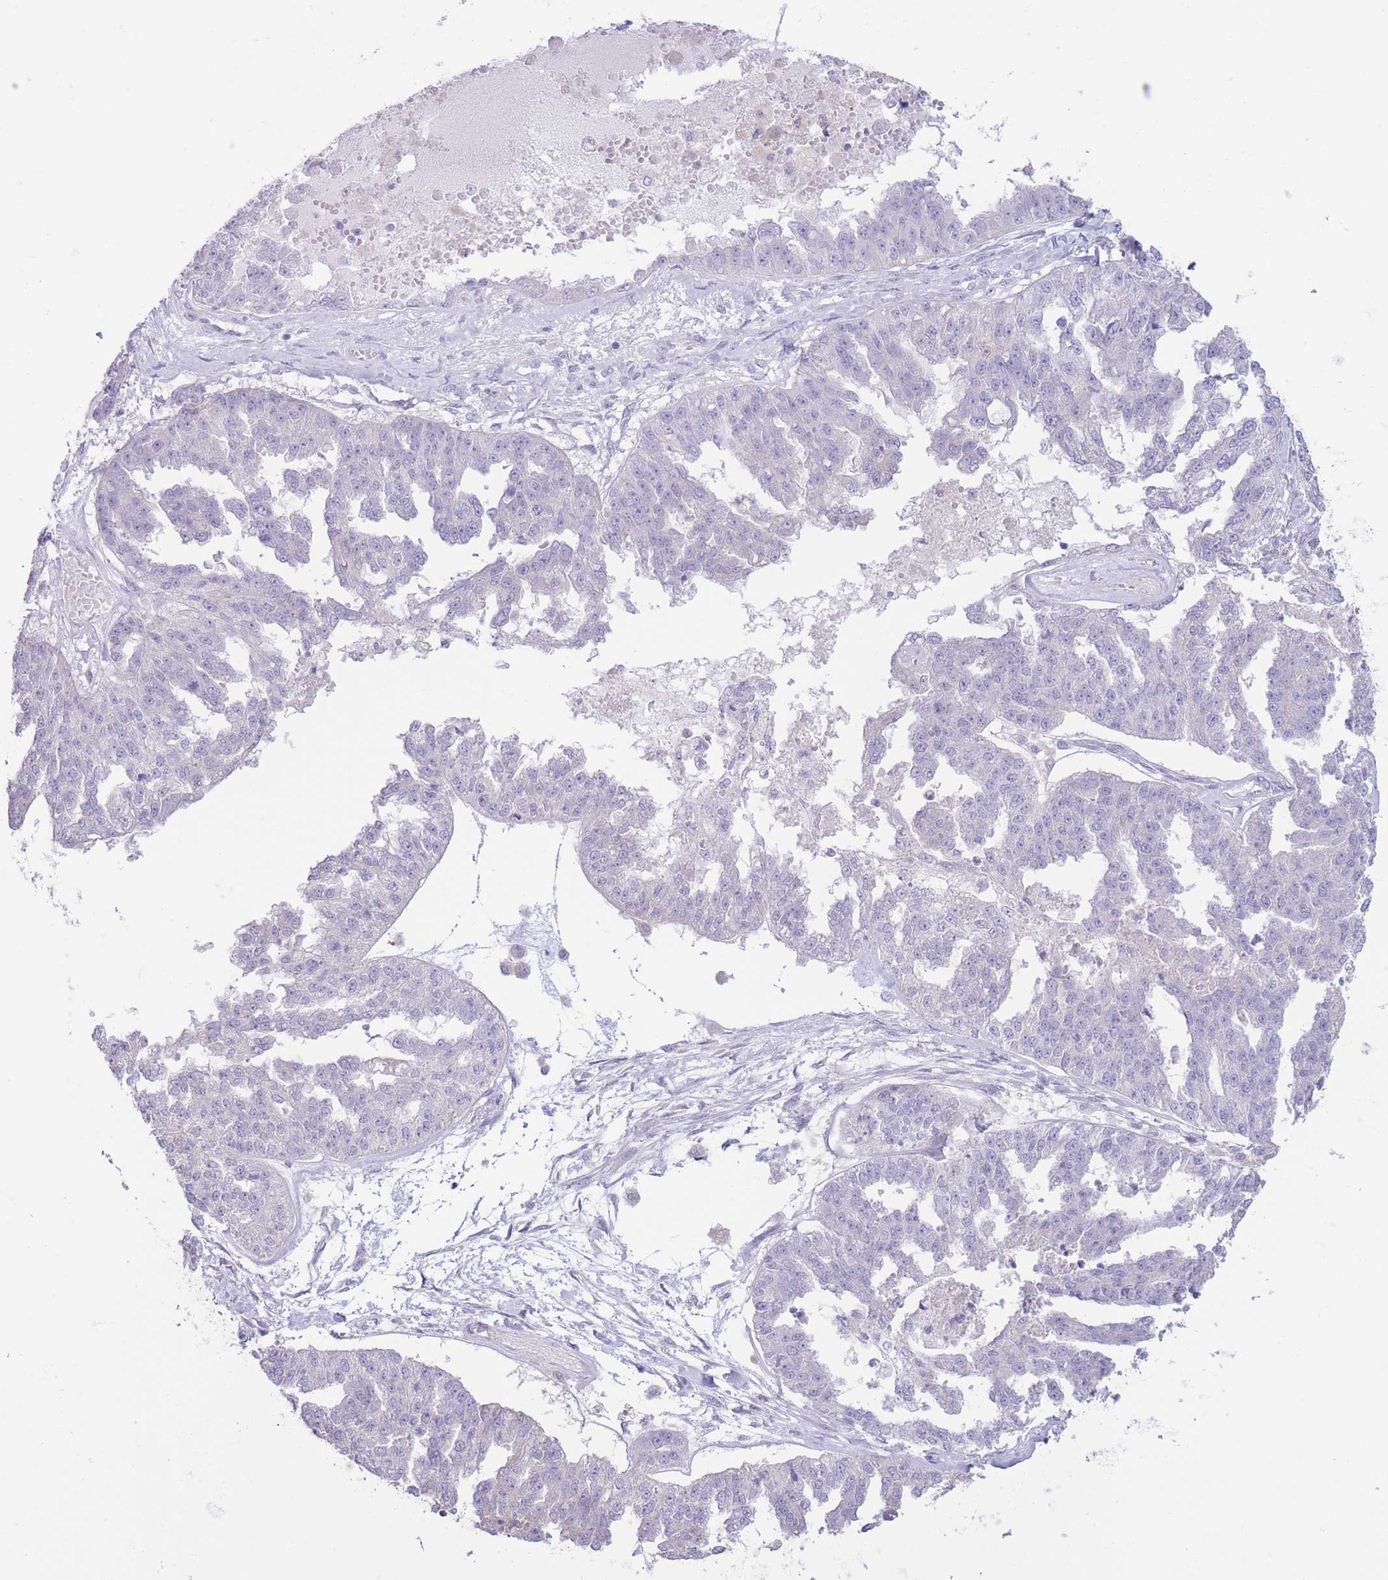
{"staining": {"intensity": "negative", "quantity": "none", "location": "none"}, "tissue": "ovarian cancer", "cell_type": "Tumor cells", "image_type": "cancer", "snomed": [{"axis": "morphology", "description": "Cystadenocarcinoma, serous, NOS"}, {"axis": "topography", "description": "Ovary"}], "caption": "A high-resolution micrograph shows immunohistochemistry (IHC) staining of ovarian cancer (serous cystadenocarcinoma), which shows no significant positivity in tumor cells.", "gene": "FAH", "patient": {"sex": "female", "age": 58}}